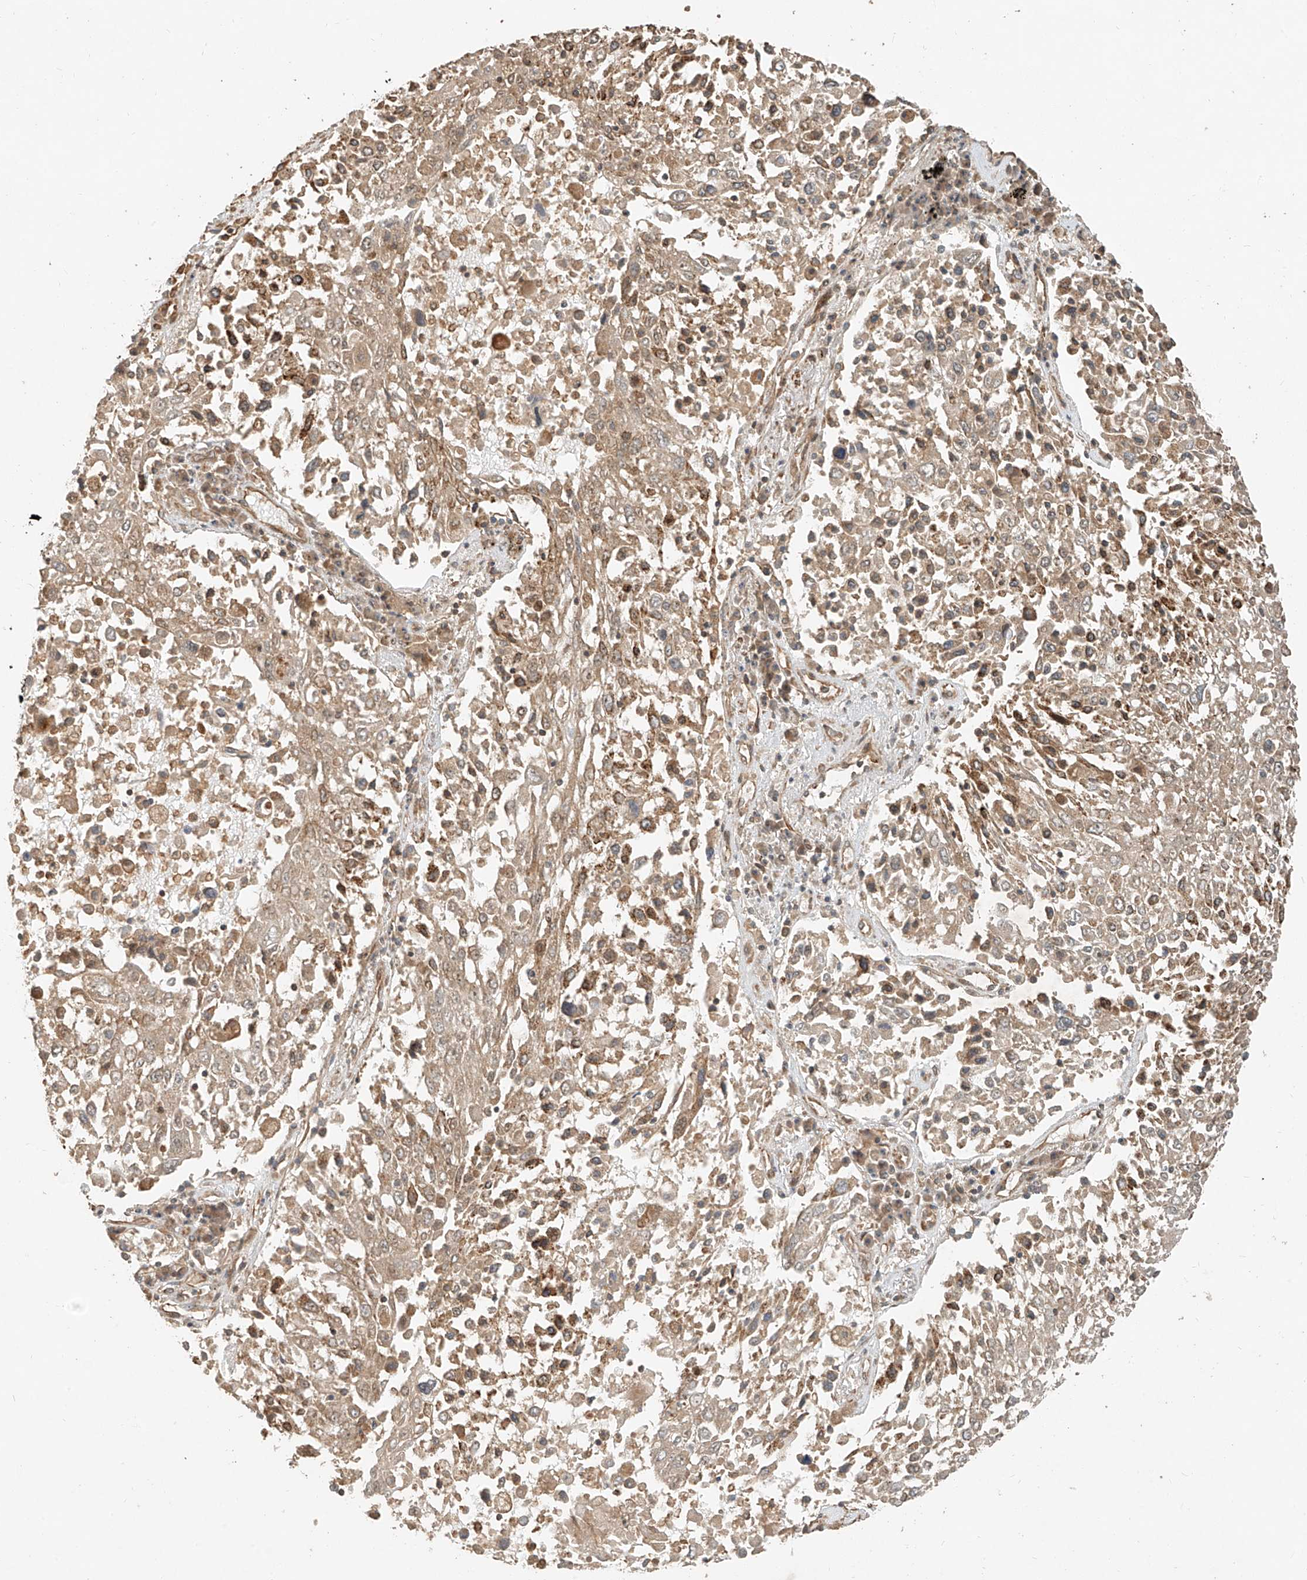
{"staining": {"intensity": "weak", "quantity": "25%-75%", "location": "cytoplasmic/membranous"}, "tissue": "lung cancer", "cell_type": "Tumor cells", "image_type": "cancer", "snomed": [{"axis": "morphology", "description": "Squamous cell carcinoma, NOS"}, {"axis": "topography", "description": "Lung"}], "caption": "Immunohistochemical staining of lung squamous cell carcinoma displays low levels of weak cytoplasmic/membranous protein staining in about 25%-75% of tumor cells.", "gene": "ANKZF1", "patient": {"sex": "male", "age": 65}}